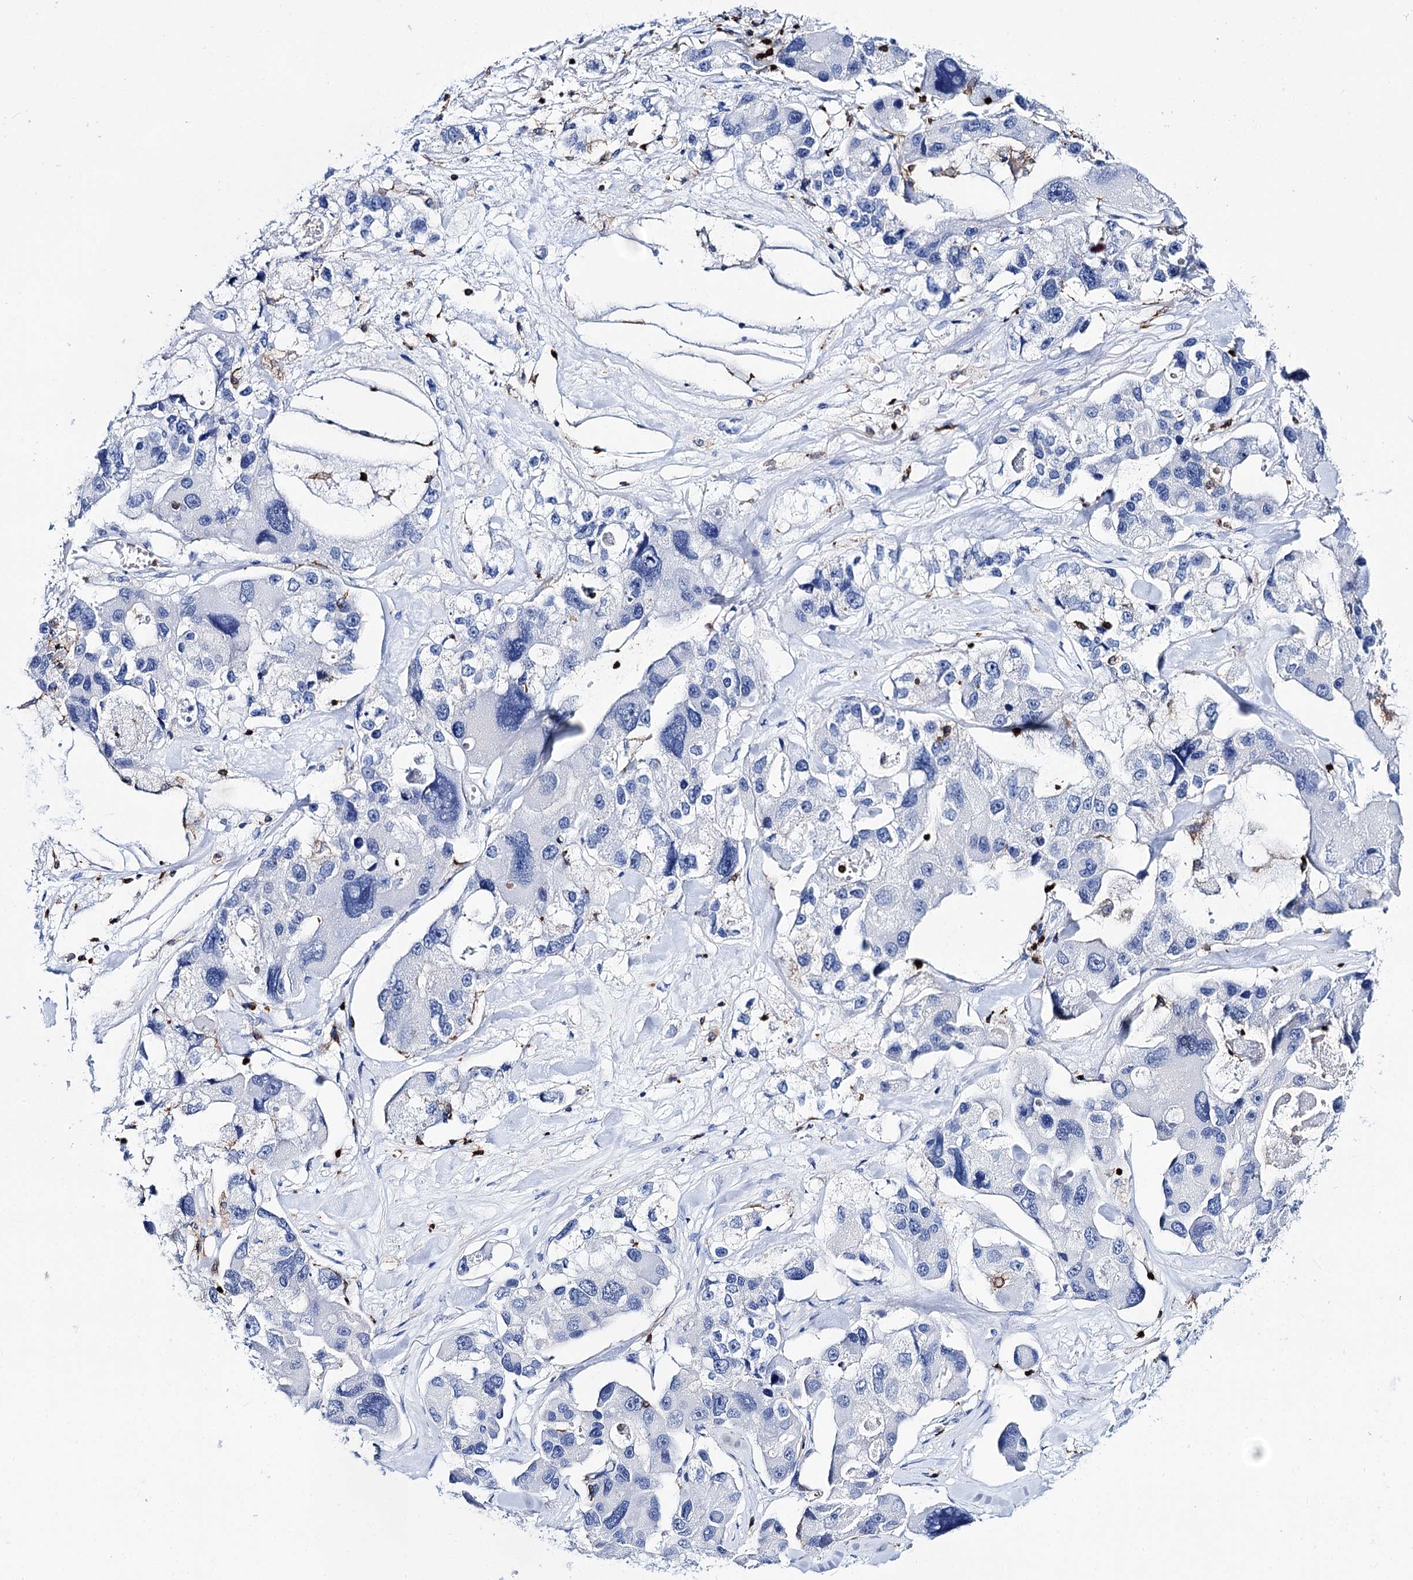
{"staining": {"intensity": "negative", "quantity": "none", "location": "none"}, "tissue": "lung cancer", "cell_type": "Tumor cells", "image_type": "cancer", "snomed": [{"axis": "morphology", "description": "Adenocarcinoma, NOS"}, {"axis": "topography", "description": "Lung"}], "caption": "Immunohistochemistry (IHC) micrograph of human lung cancer stained for a protein (brown), which shows no staining in tumor cells.", "gene": "DEF6", "patient": {"sex": "female", "age": 54}}